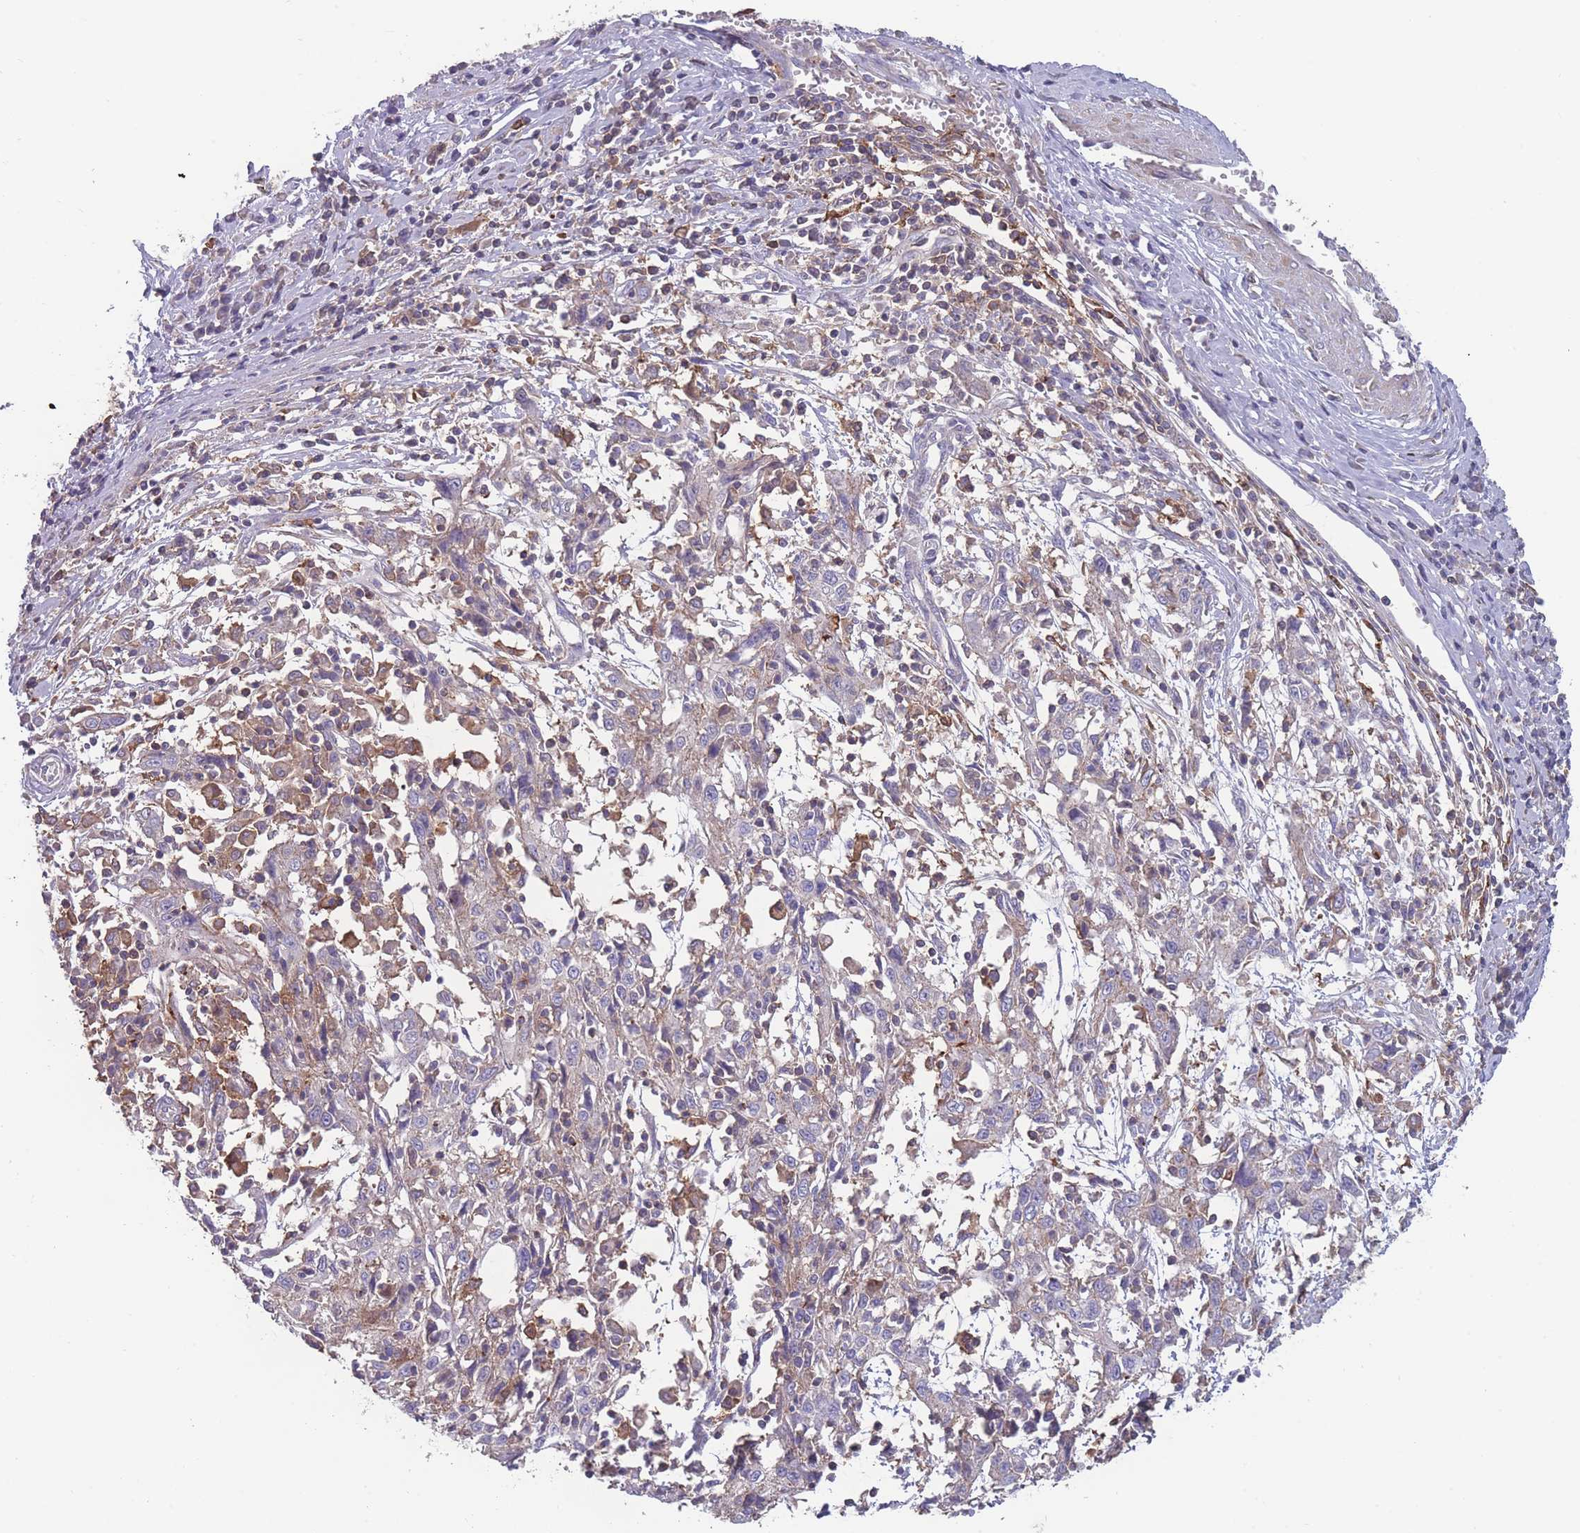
{"staining": {"intensity": "negative", "quantity": "none", "location": "none"}, "tissue": "cervical cancer", "cell_type": "Tumor cells", "image_type": "cancer", "snomed": [{"axis": "morphology", "description": "Squamous cell carcinoma, NOS"}, {"axis": "topography", "description": "Cervix"}], "caption": "This is a photomicrograph of IHC staining of squamous cell carcinoma (cervical), which shows no staining in tumor cells.", "gene": "CD33", "patient": {"sex": "female", "age": 46}}